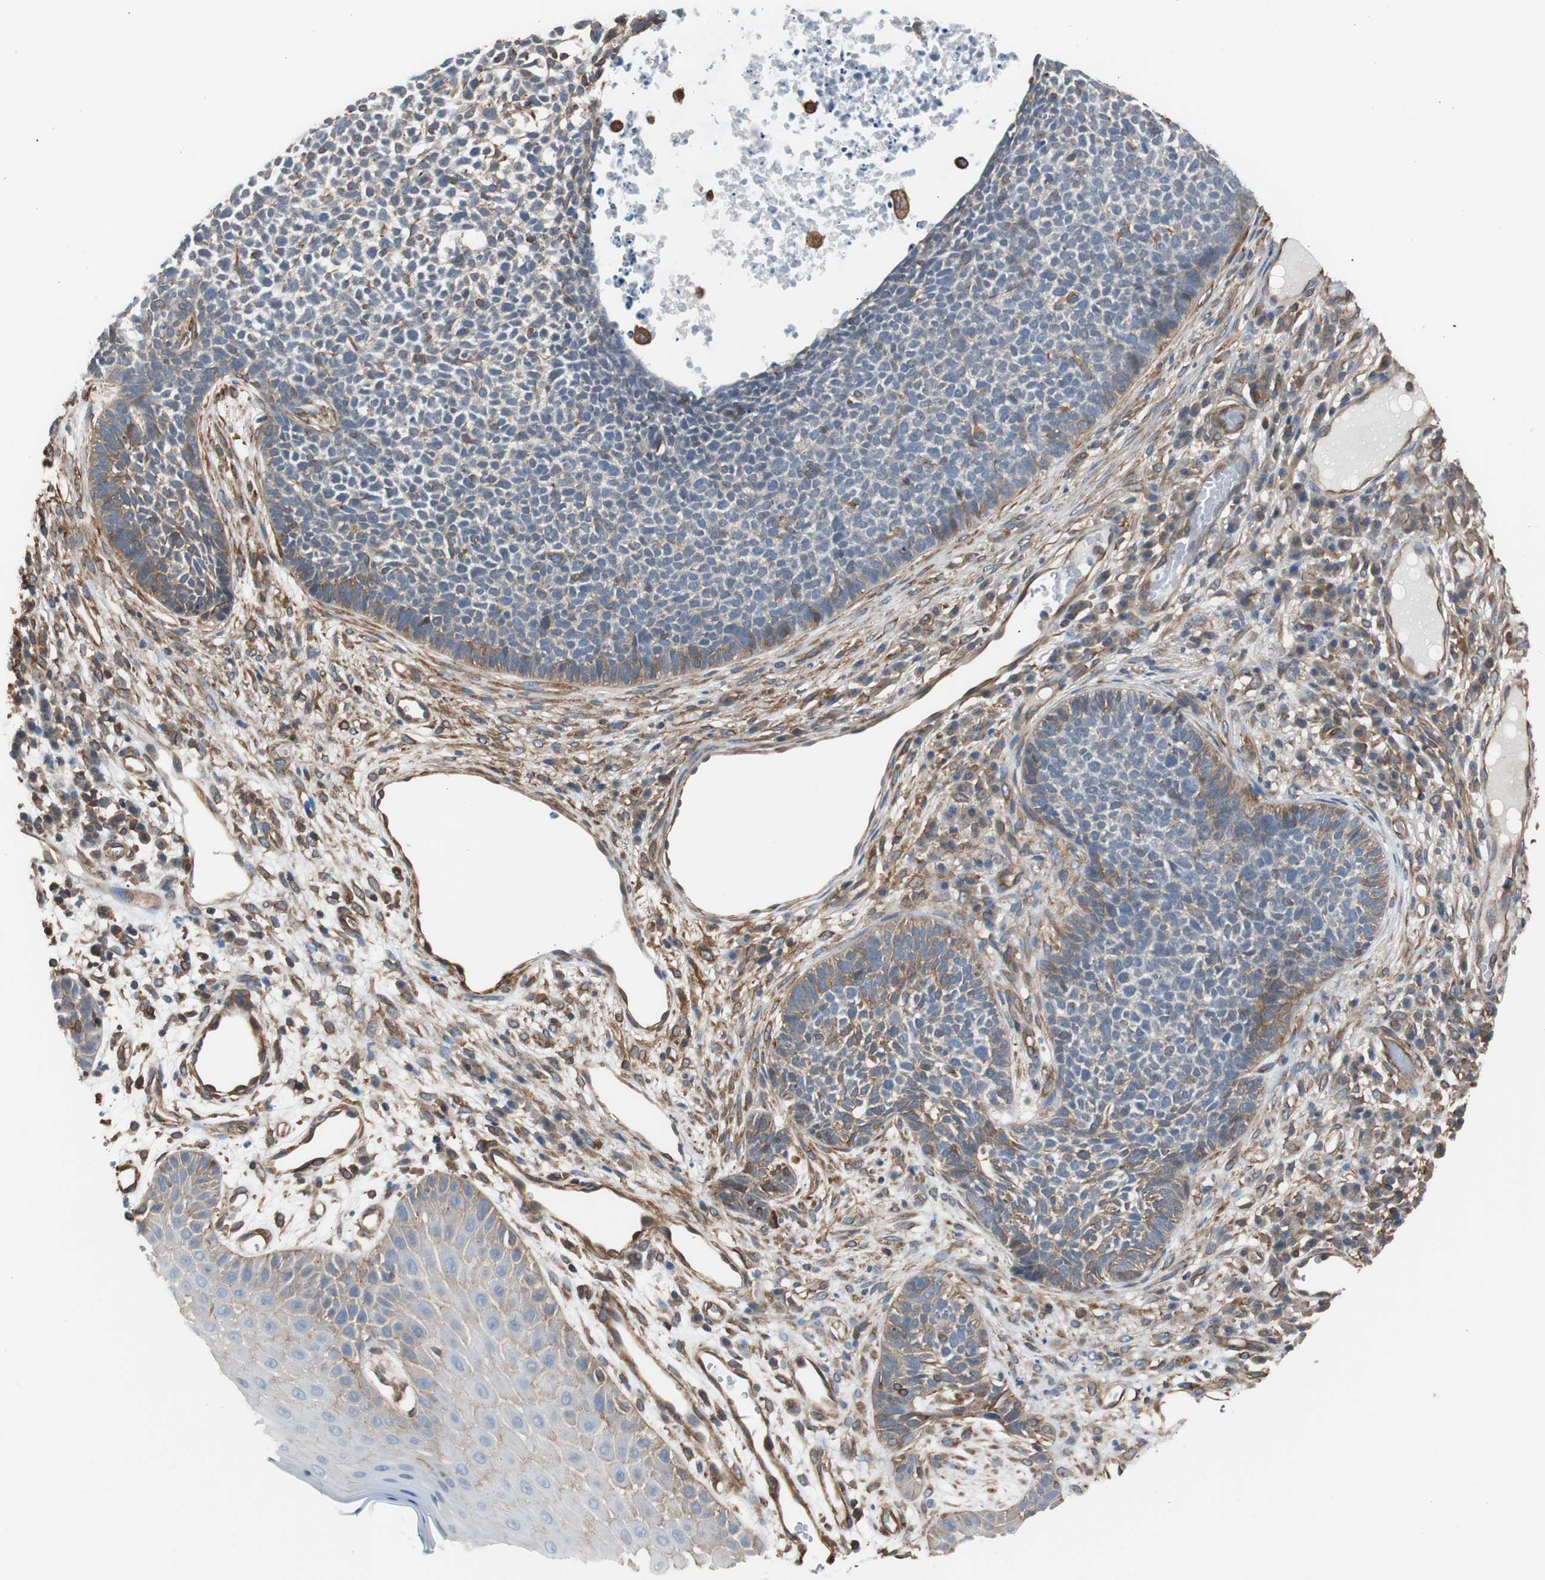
{"staining": {"intensity": "weak", "quantity": "<25%", "location": "cytoplasmic/membranous"}, "tissue": "skin cancer", "cell_type": "Tumor cells", "image_type": "cancer", "snomed": [{"axis": "morphology", "description": "Basal cell carcinoma"}, {"axis": "topography", "description": "Skin"}], "caption": "Photomicrograph shows no protein expression in tumor cells of skin cancer (basal cell carcinoma) tissue.", "gene": "KIF3B", "patient": {"sex": "female", "age": 84}}